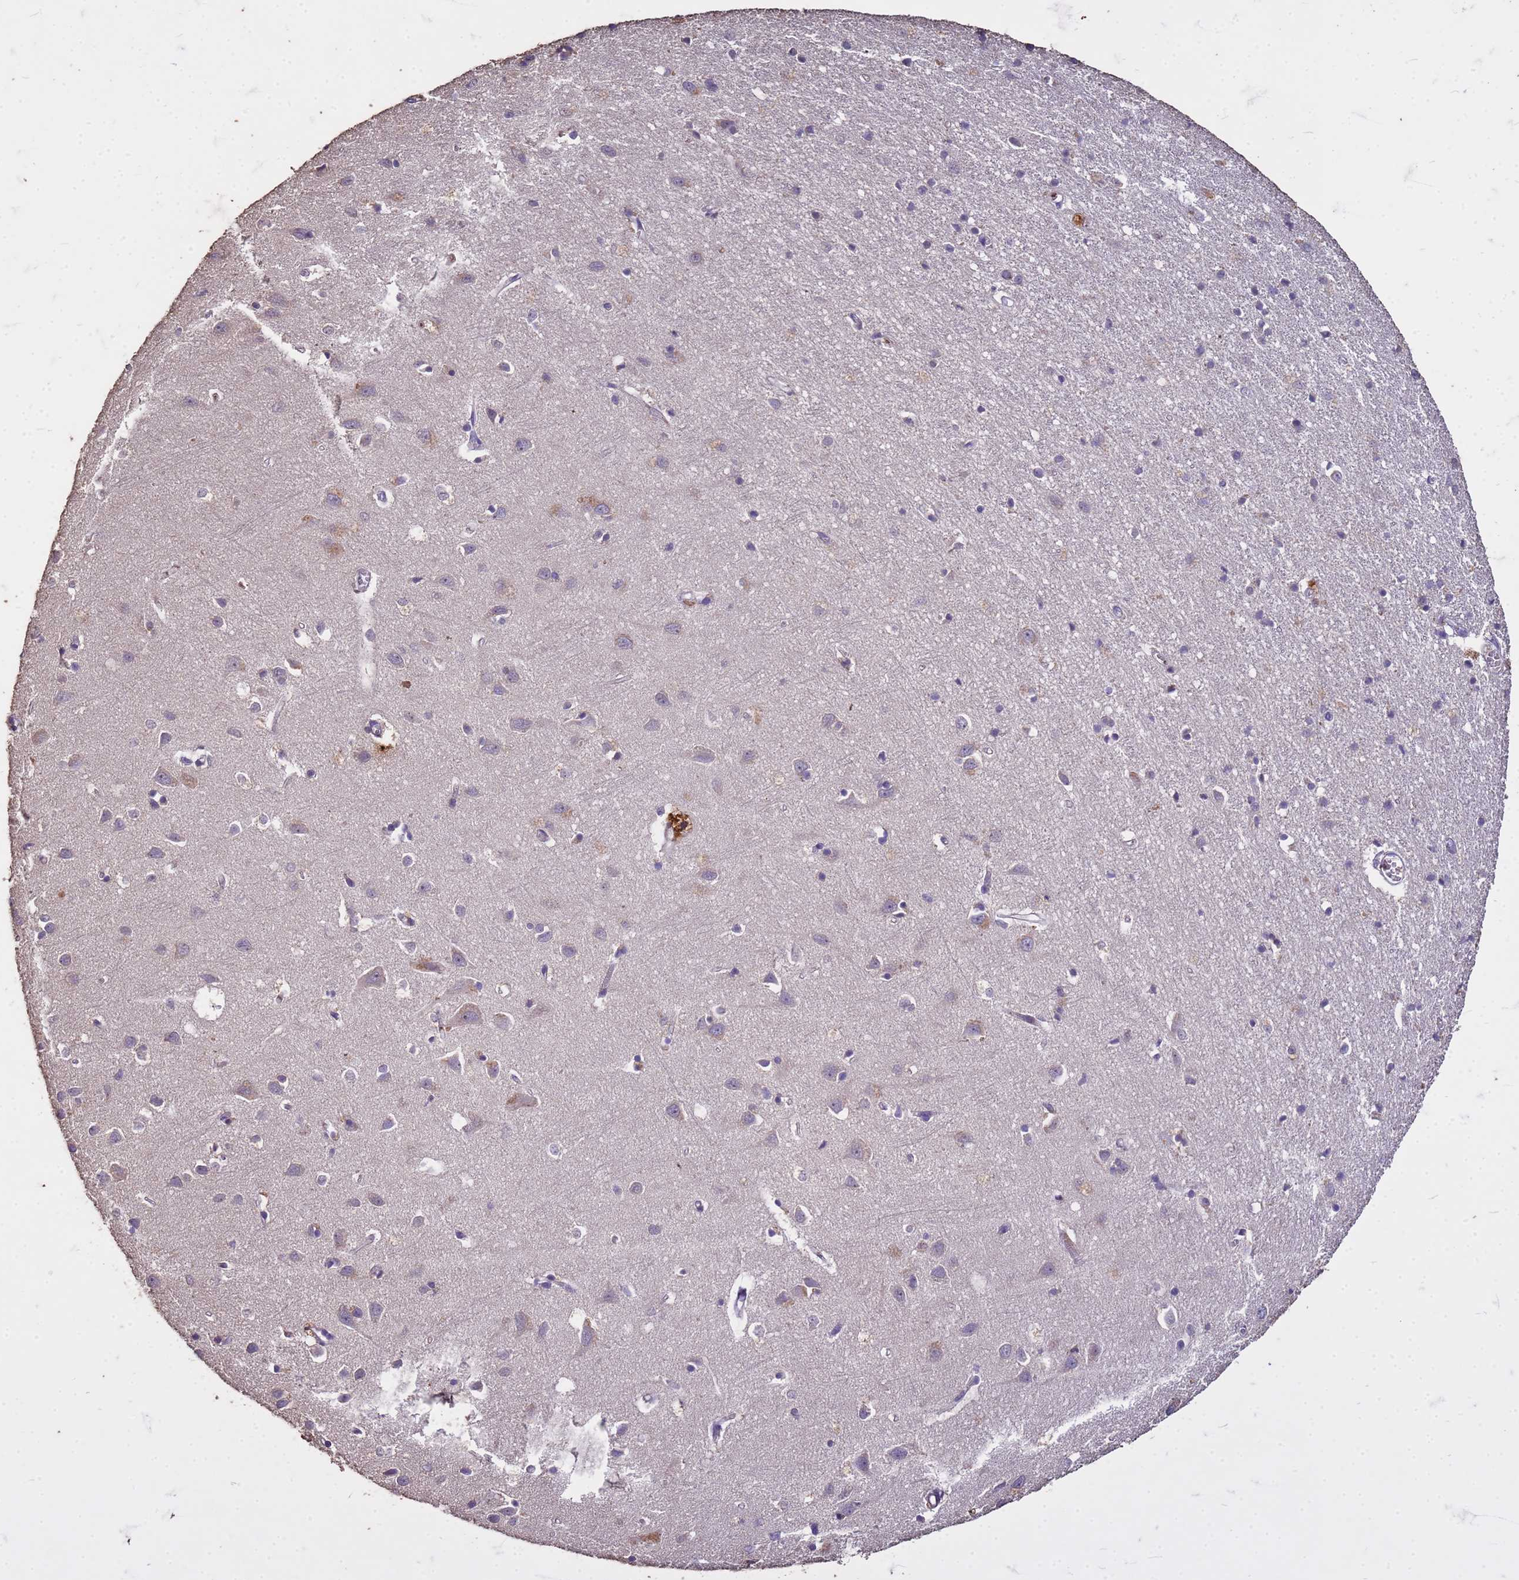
{"staining": {"intensity": "negative", "quantity": "none", "location": "none"}, "tissue": "cerebral cortex", "cell_type": "Endothelial cells", "image_type": "normal", "snomed": [{"axis": "morphology", "description": "Normal tissue, NOS"}, {"axis": "topography", "description": "Cerebral cortex"}], "caption": "Micrograph shows no significant protein expression in endothelial cells of normal cerebral cortex.", "gene": "FAM184B", "patient": {"sex": "female", "age": 64}}